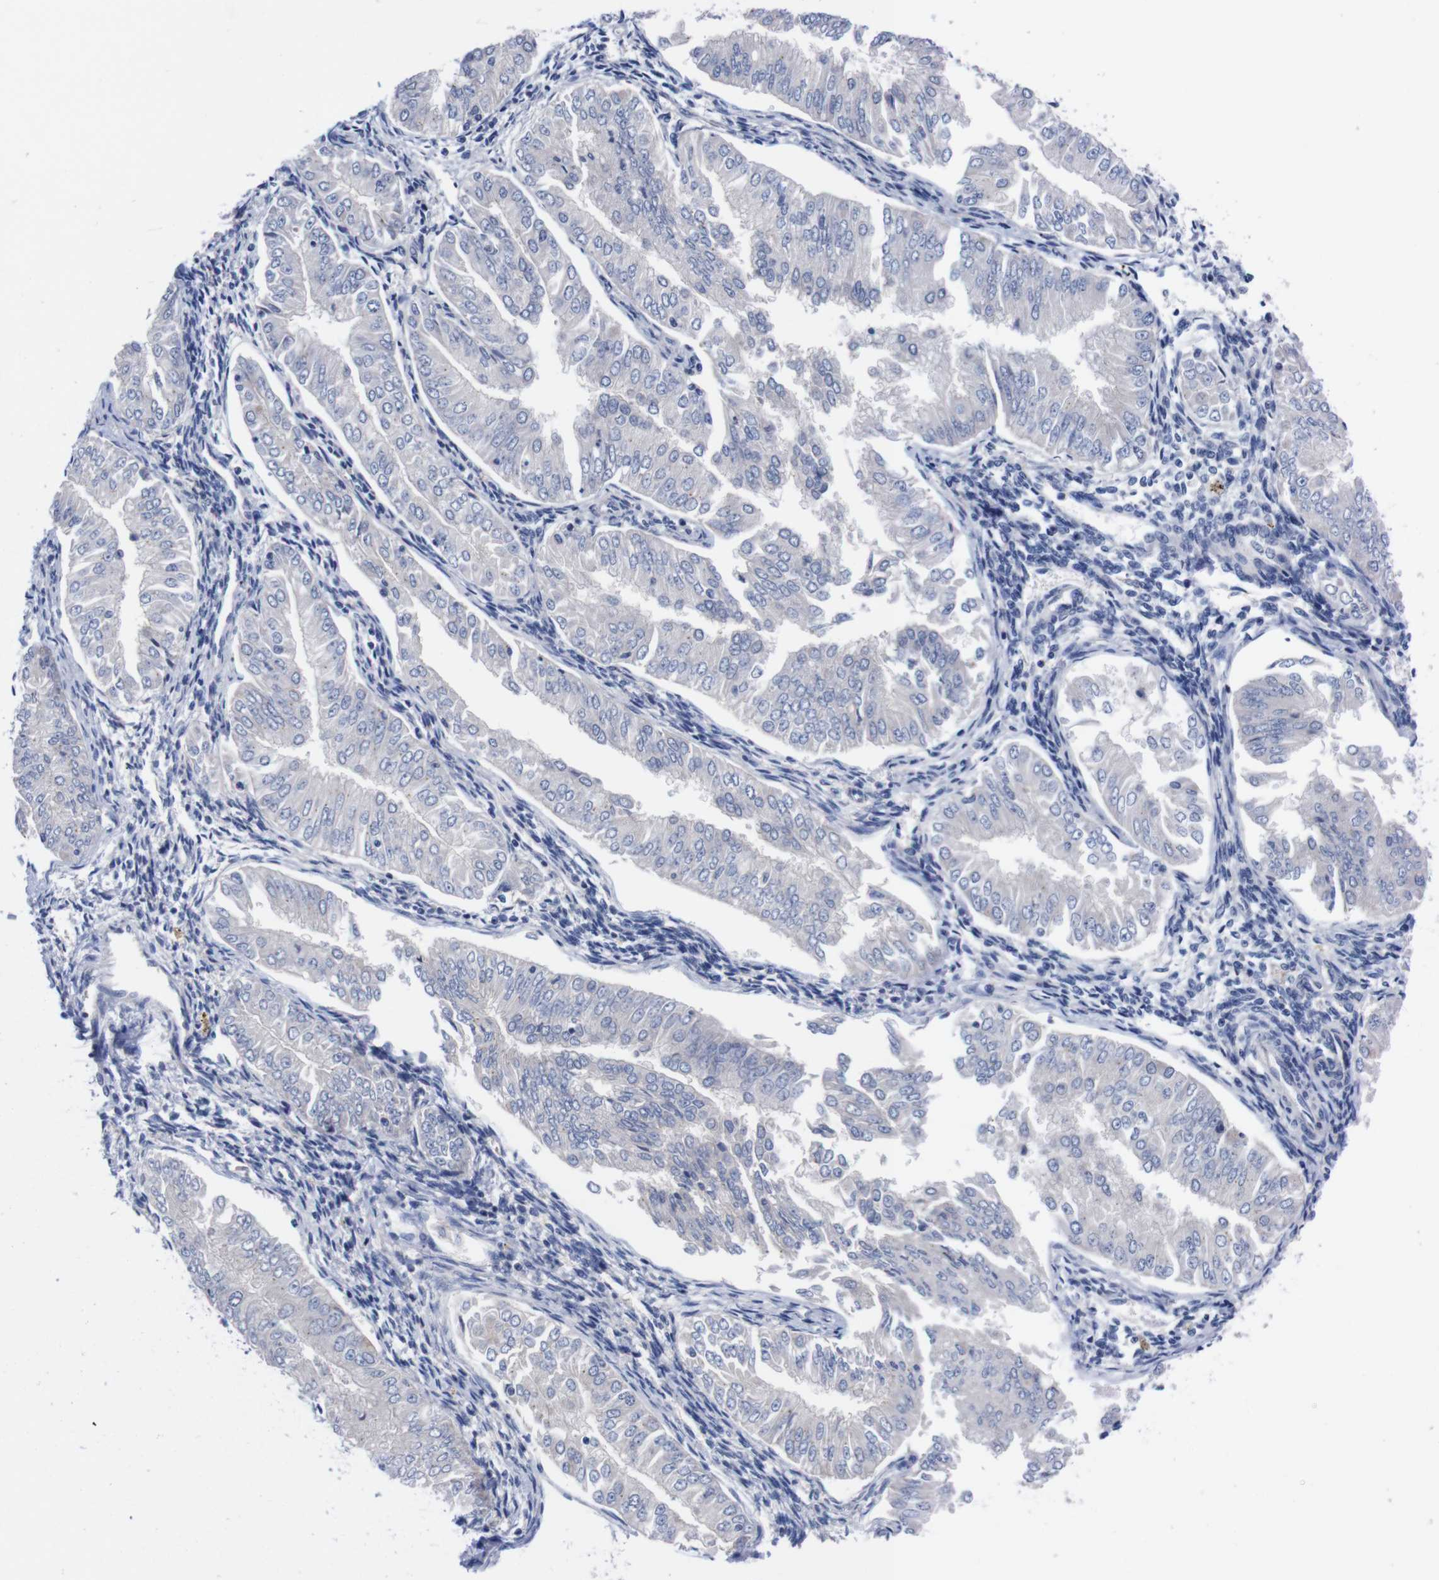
{"staining": {"intensity": "negative", "quantity": "none", "location": "none"}, "tissue": "endometrial cancer", "cell_type": "Tumor cells", "image_type": "cancer", "snomed": [{"axis": "morphology", "description": "Adenocarcinoma, NOS"}, {"axis": "topography", "description": "Endometrium"}], "caption": "There is no significant staining in tumor cells of endometrial cancer.", "gene": "FAM210A", "patient": {"sex": "female", "age": 53}}